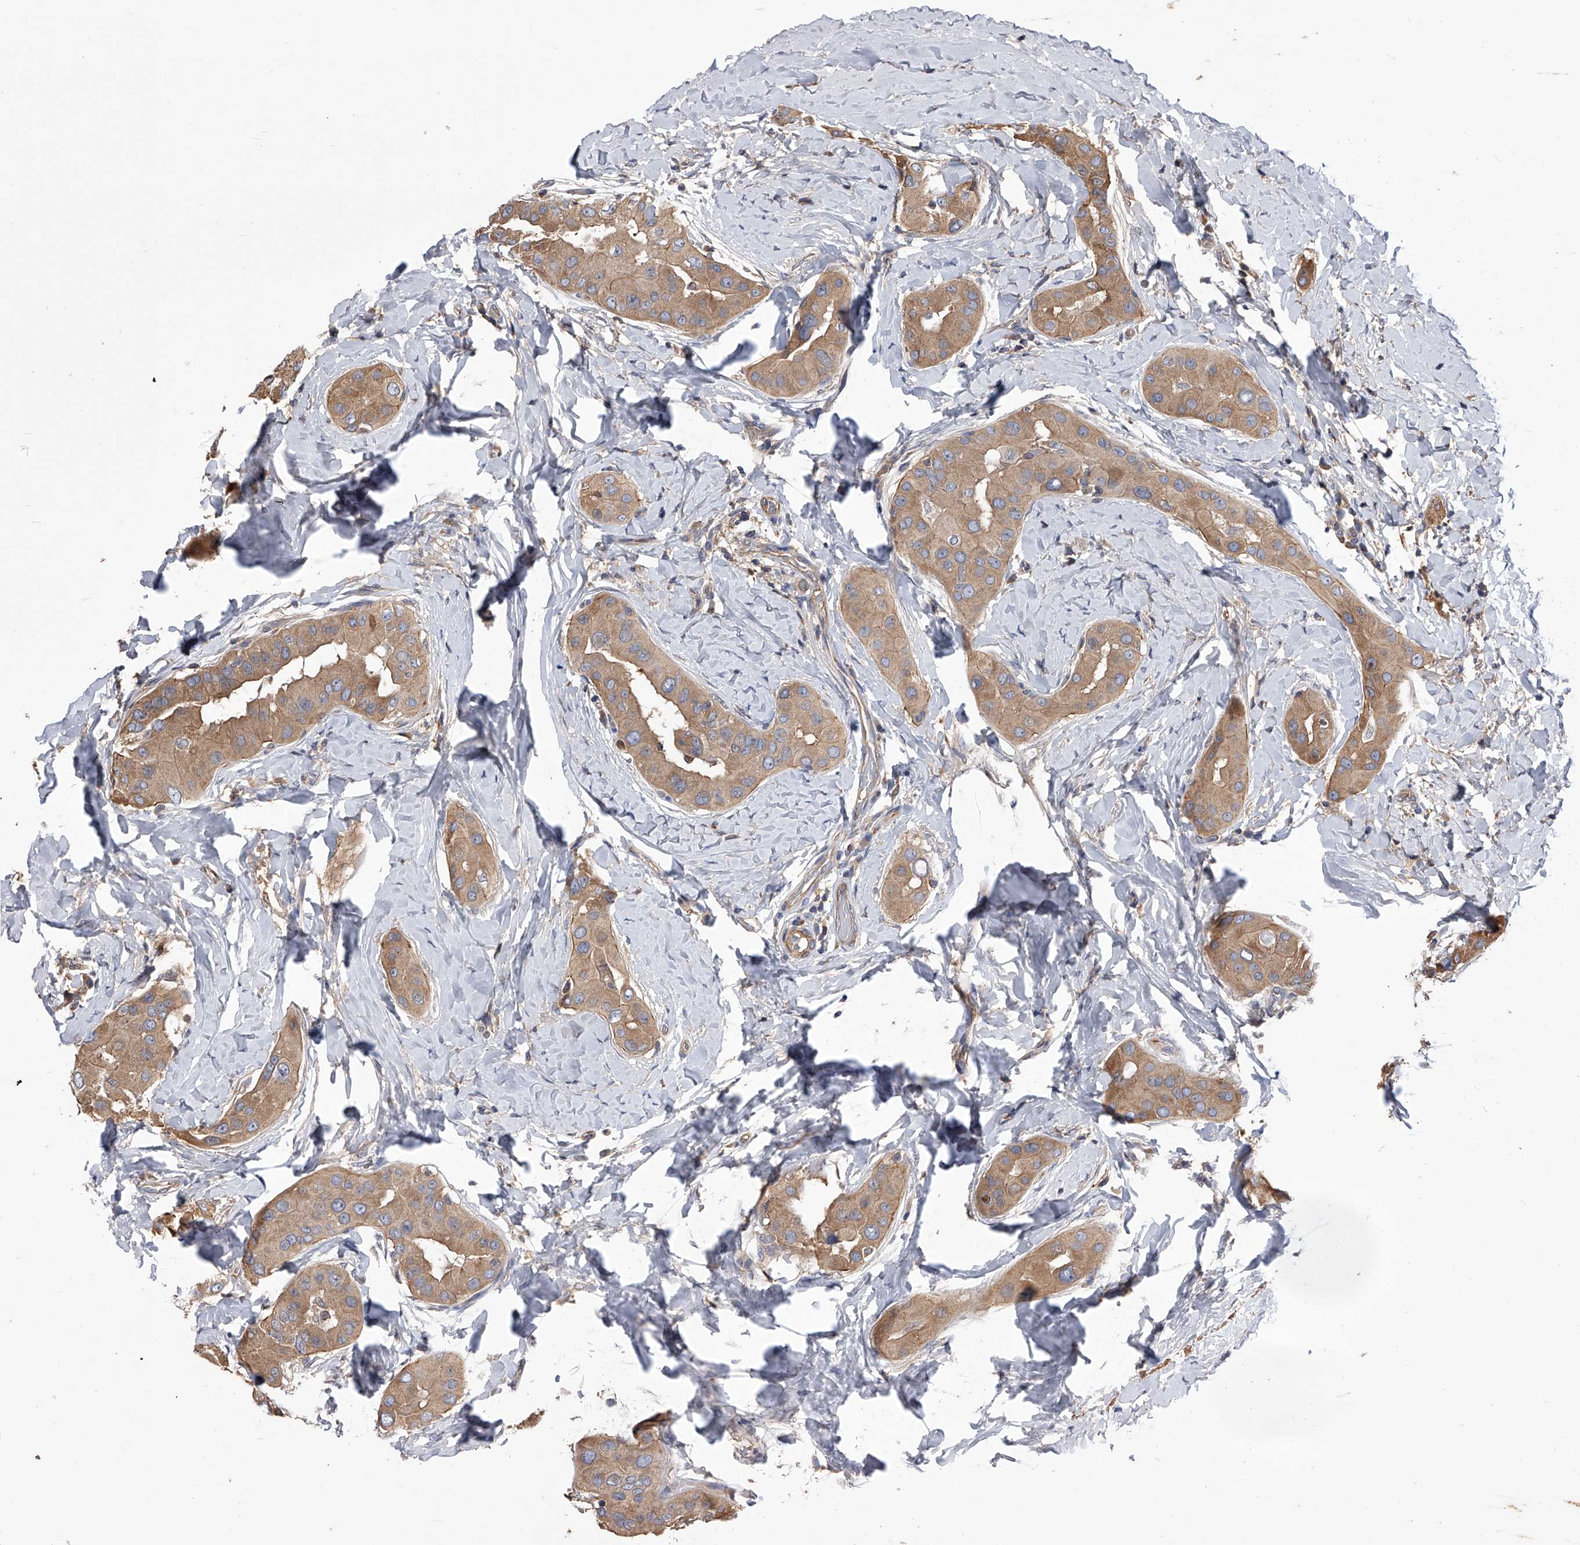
{"staining": {"intensity": "moderate", "quantity": ">75%", "location": "cytoplasmic/membranous"}, "tissue": "thyroid cancer", "cell_type": "Tumor cells", "image_type": "cancer", "snomed": [{"axis": "morphology", "description": "Papillary adenocarcinoma, NOS"}, {"axis": "topography", "description": "Thyroid gland"}], "caption": "Protein staining of thyroid papillary adenocarcinoma tissue displays moderate cytoplasmic/membranous staining in about >75% of tumor cells.", "gene": "CUL7", "patient": {"sex": "male", "age": 33}}